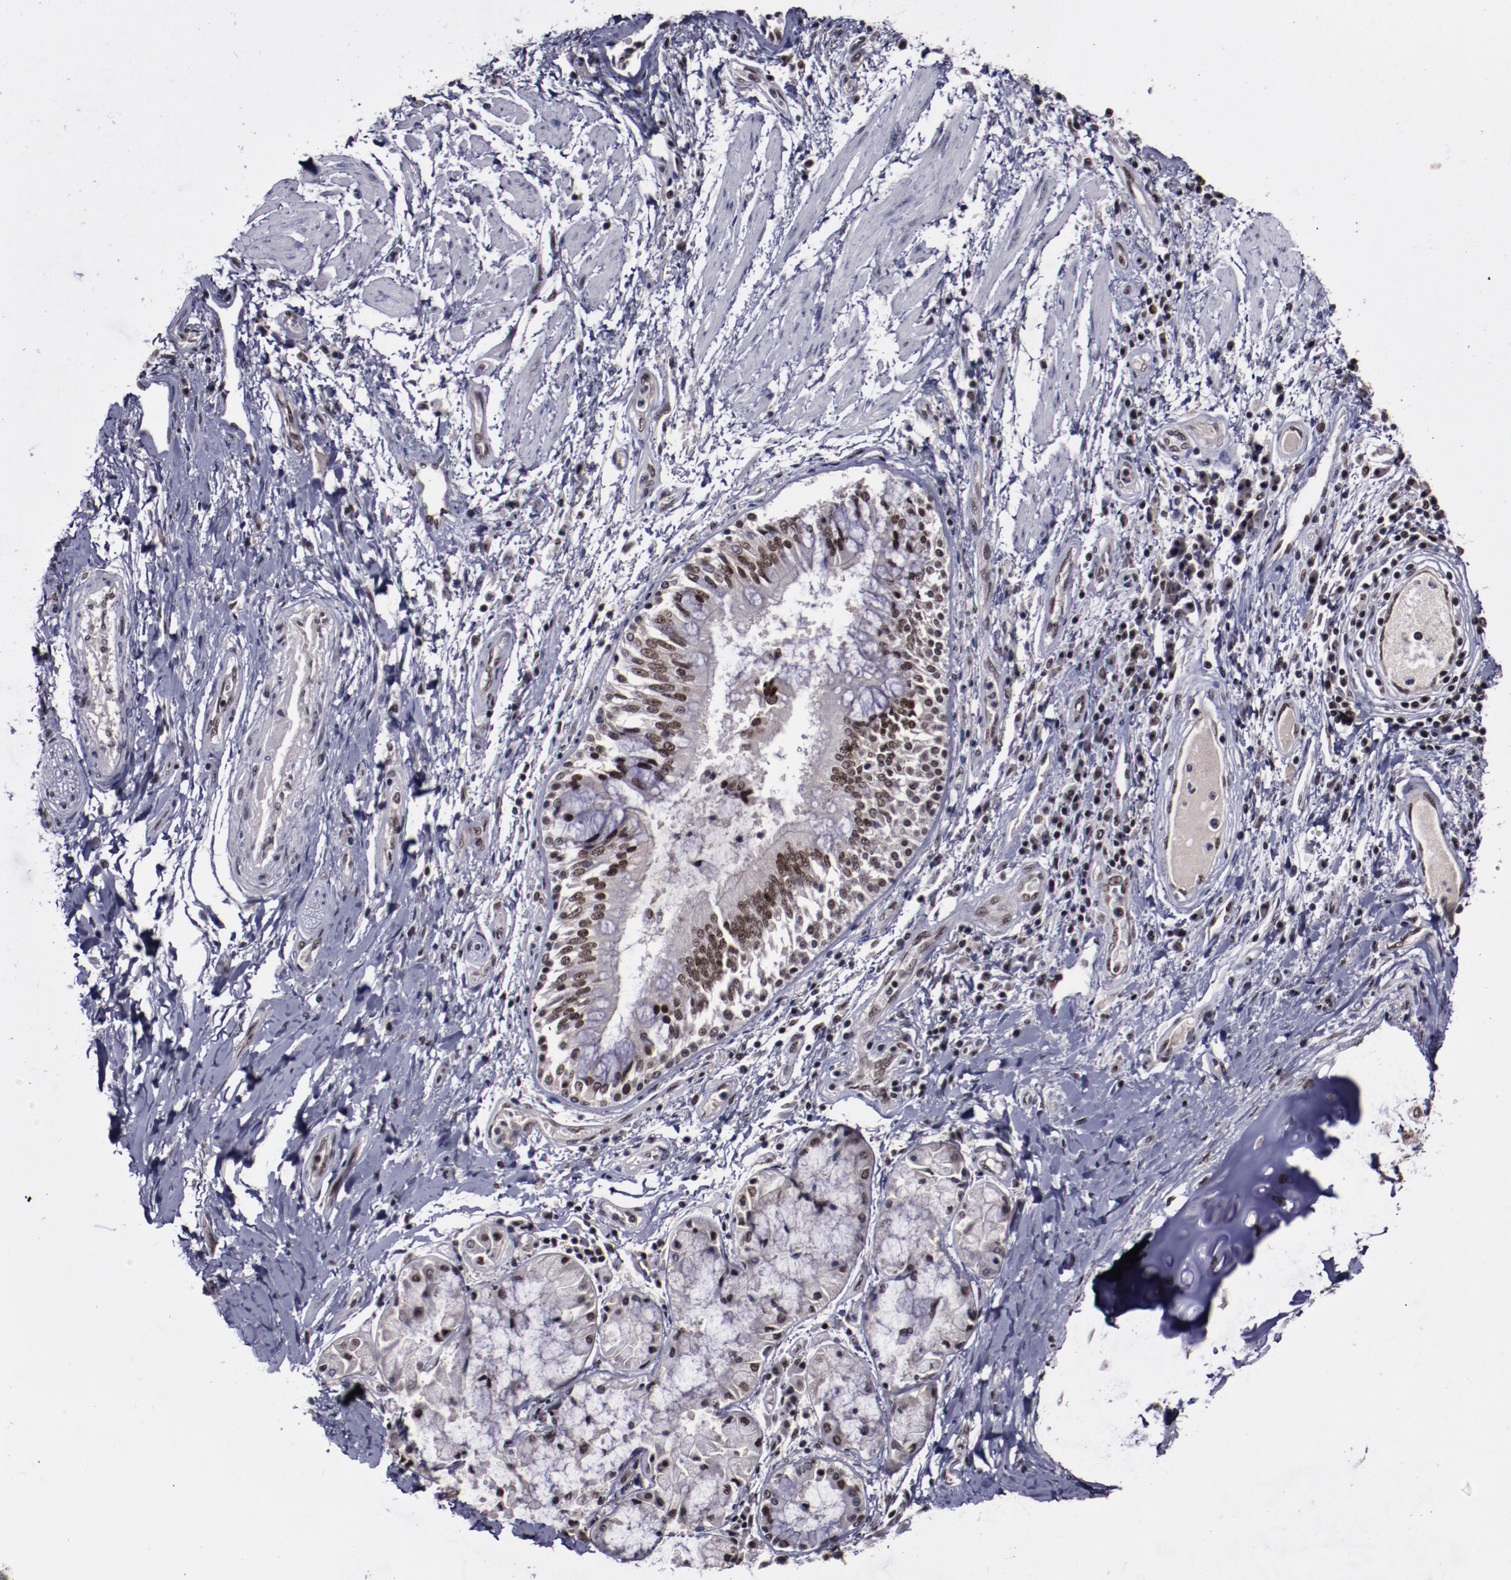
{"staining": {"intensity": "strong", "quantity": ">75%", "location": "nuclear"}, "tissue": "bronchus", "cell_type": "Respiratory epithelial cells", "image_type": "normal", "snomed": [{"axis": "morphology", "description": "Normal tissue, NOS"}, {"axis": "topography", "description": "Cartilage tissue"}, {"axis": "topography", "description": "Bronchus"}, {"axis": "topography", "description": "Lung"}], "caption": "Protein expression analysis of unremarkable bronchus shows strong nuclear expression in about >75% of respiratory epithelial cells. The staining was performed using DAB (3,3'-diaminobenzidine) to visualize the protein expression in brown, while the nuclei were stained in blue with hematoxylin (Magnification: 20x).", "gene": "ERH", "patient": {"sex": "female", "age": 49}}